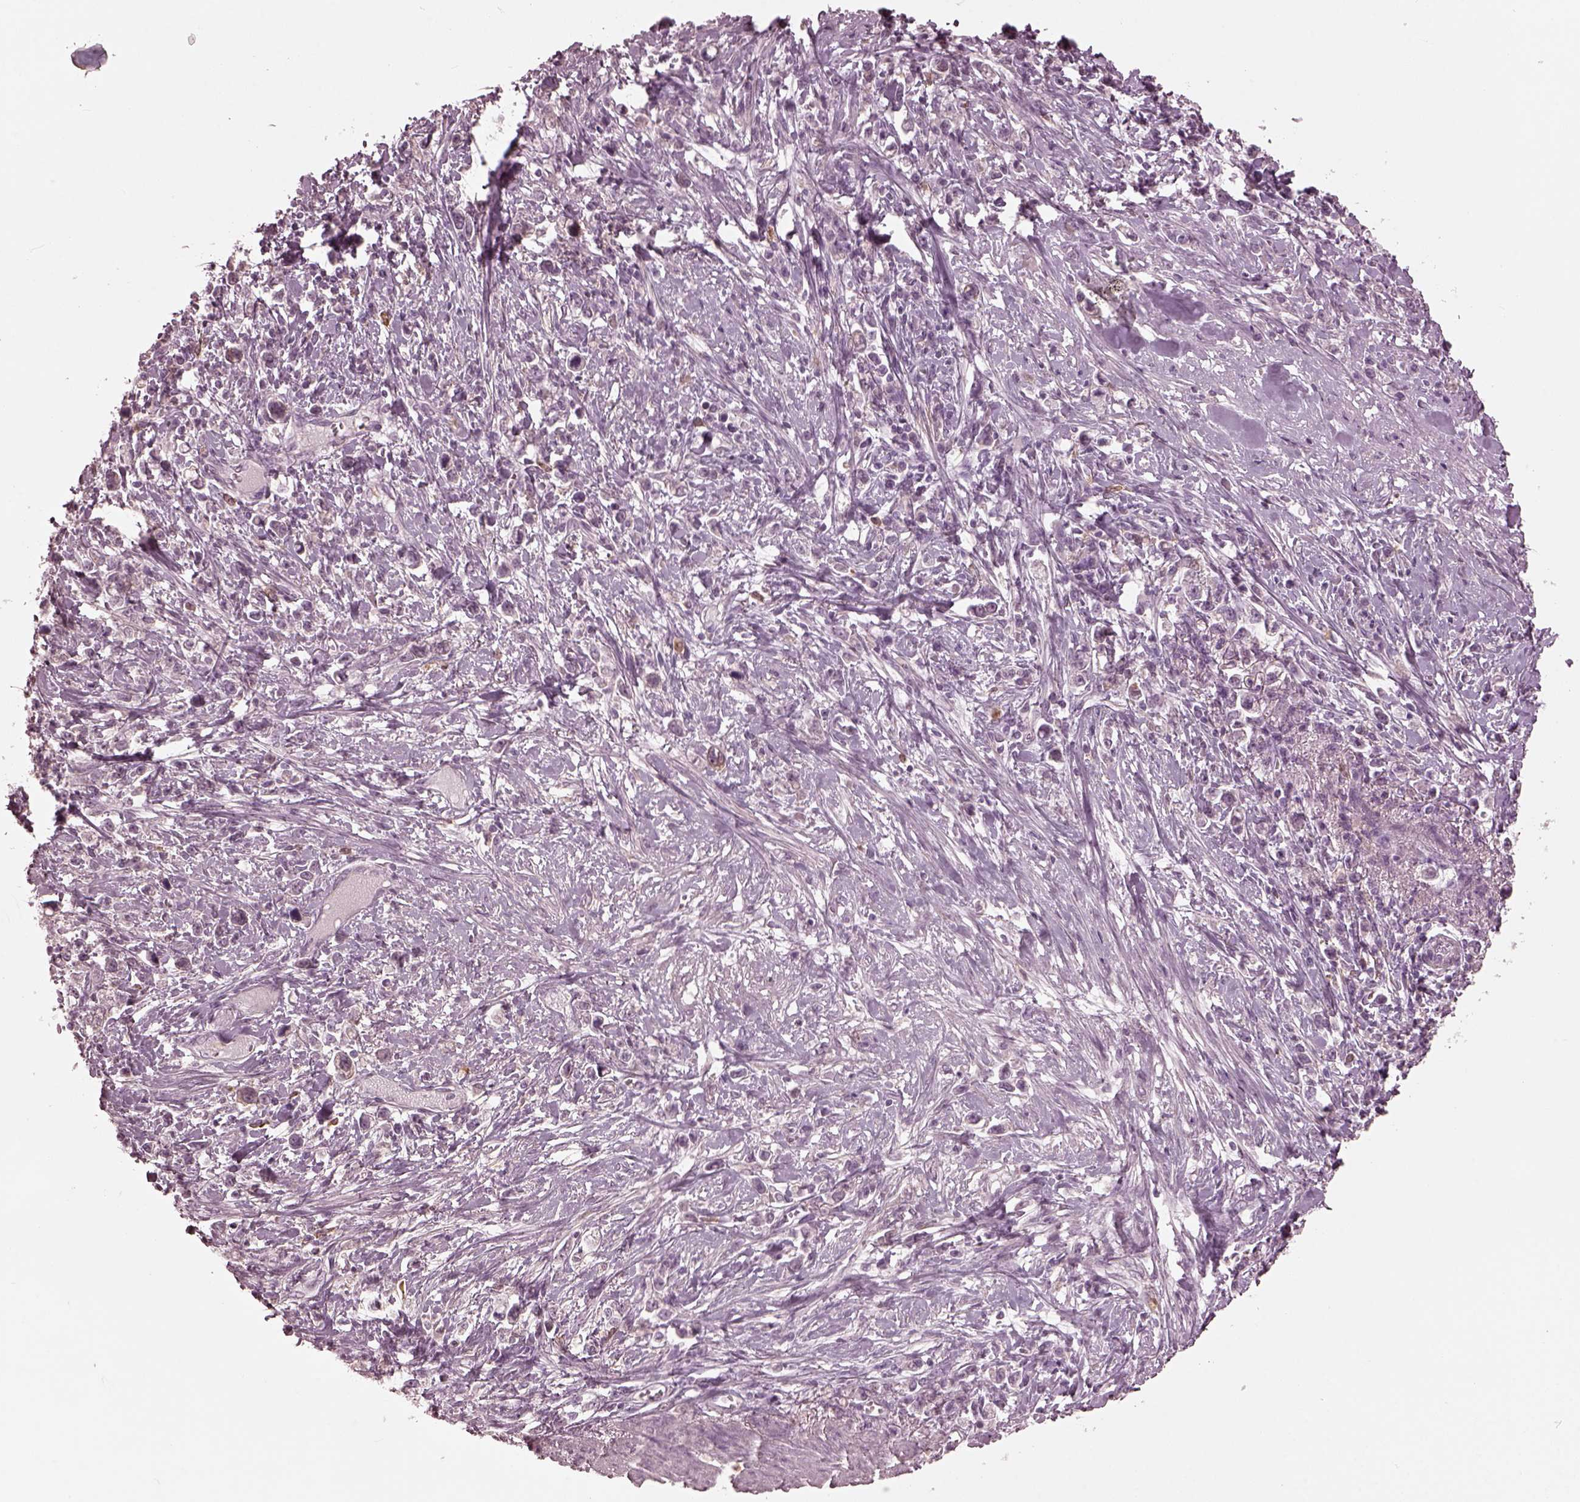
{"staining": {"intensity": "negative", "quantity": "none", "location": "none"}, "tissue": "stomach cancer", "cell_type": "Tumor cells", "image_type": "cancer", "snomed": [{"axis": "morphology", "description": "Adenocarcinoma, NOS"}, {"axis": "topography", "description": "Stomach"}], "caption": "There is no significant expression in tumor cells of stomach adenocarcinoma. (Stains: DAB (3,3'-diaminobenzidine) immunohistochemistry (IHC) with hematoxylin counter stain, Microscopy: brightfield microscopy at high magnification).", "gene": "PSTPIP2", "patient": {"sex": "male", "age": 63}}